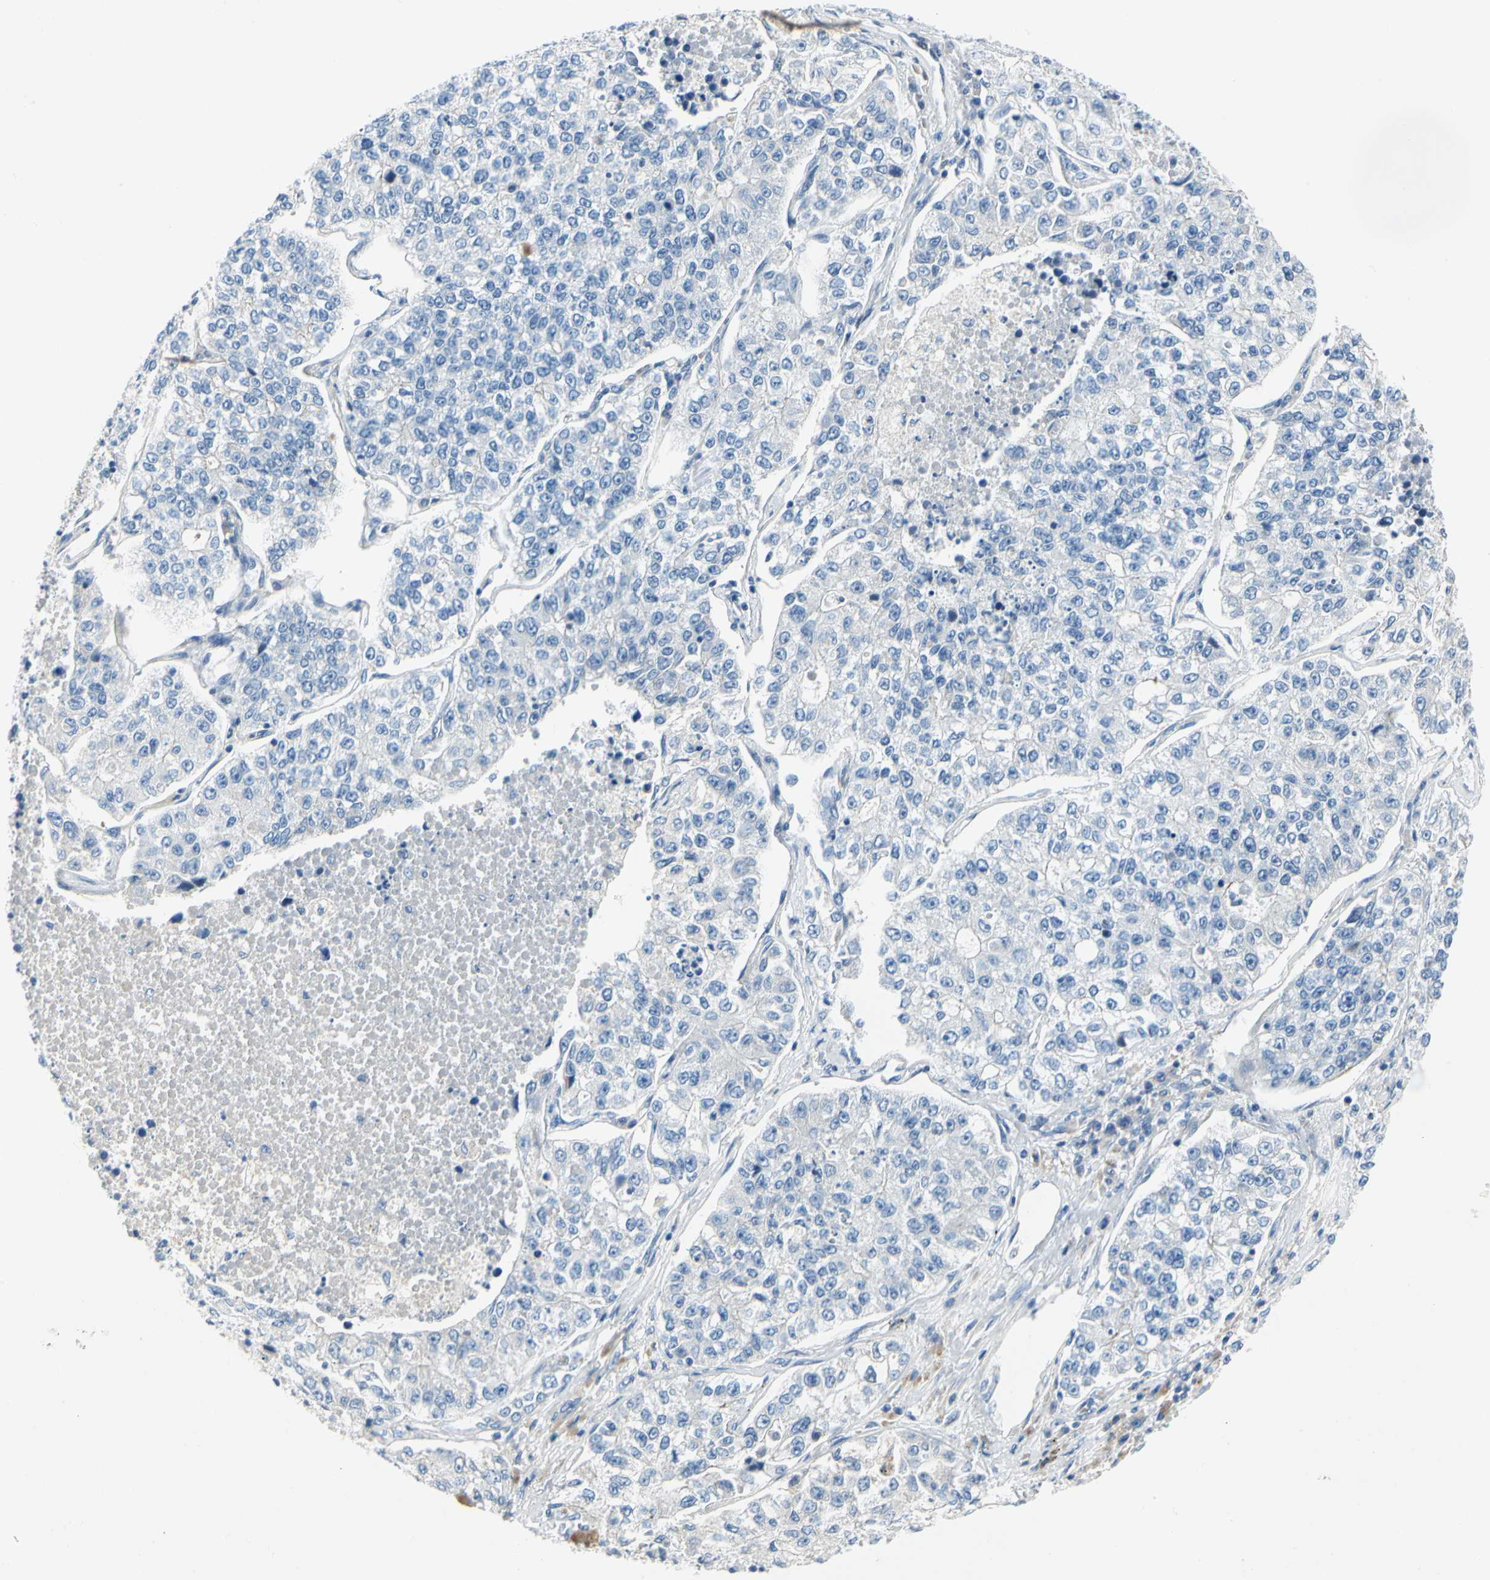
{"staining": {"intensity": "negative", "quantity": "none", "location": "none"}, "tissue": "lung cancer", "cell_type": "Tumor cells", "image_type": "cancer", "snomed": [{"axis": "morphology", "description": "Adenocarcinoma, NOS"}, {"axis": "topography", "description": "Lung"}], "caption": "Histopathology image shows no significant protein staining in tumor cells of lung cancer (adenocarcinoma).", "gene": "CA14", "patient": {"sex": "male", "age": 49}}